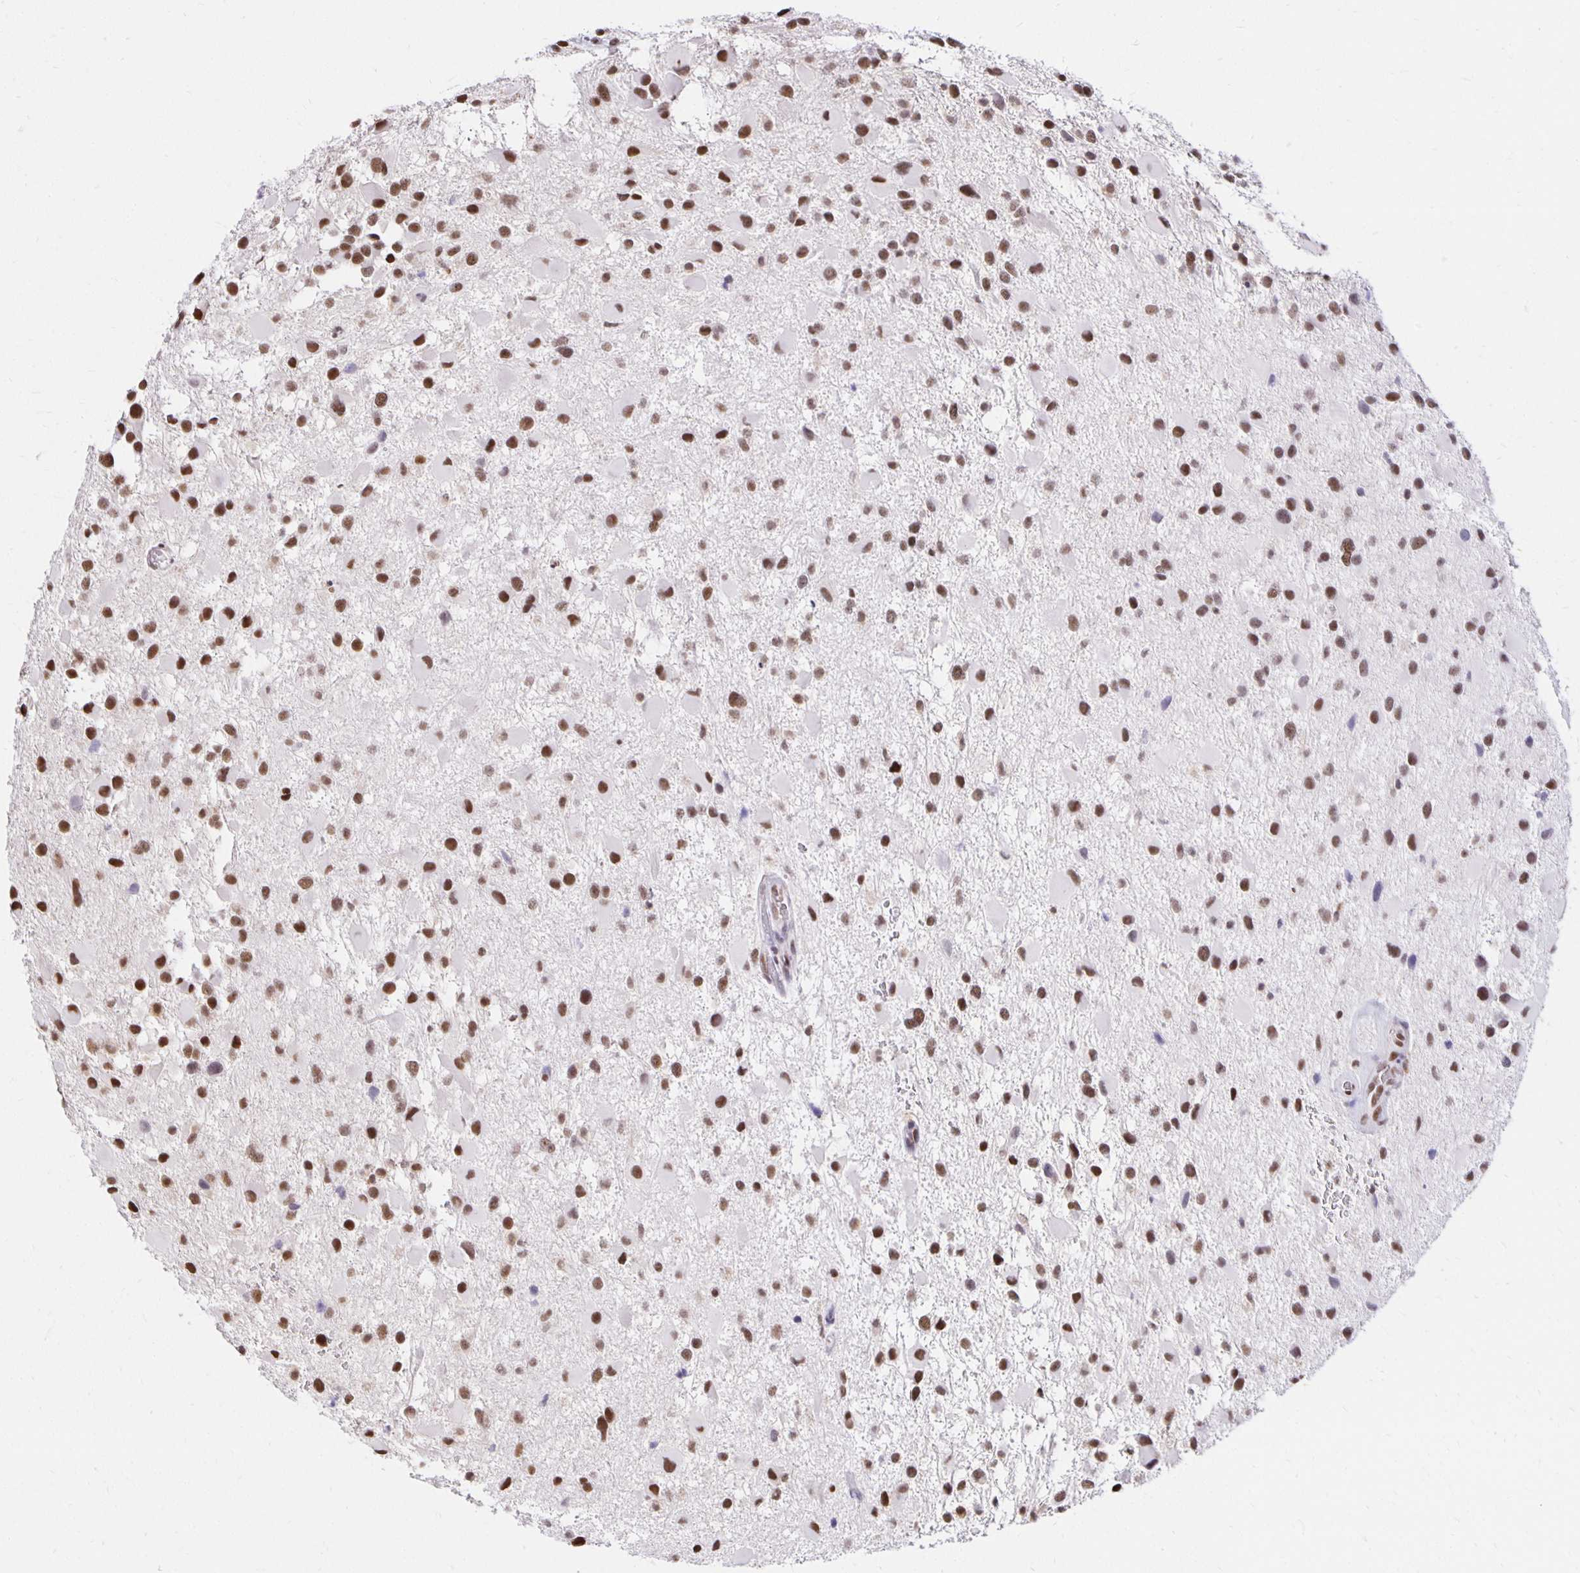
{"staining": {"intensity": "strong", "quantity": ">75%", "location": "nuclear"}, "tissue": "glioma", "cell_type": "Tumor cells", "image_type": "cancer", "snomed": [{"axis": "morphology", "description": "Glioma, malignant, High grade"}, {"axis": "topography", "description": "Brain"}], "caption": "A micrograph of human glioma stained for a protein exhibits strong nuclear brown staining in tumor cells. (brown staining indicates protein expression, while blue staining denotes nuclei).", "gene": "ZNF579", "patient": {"sex": "female", "age": 40}}